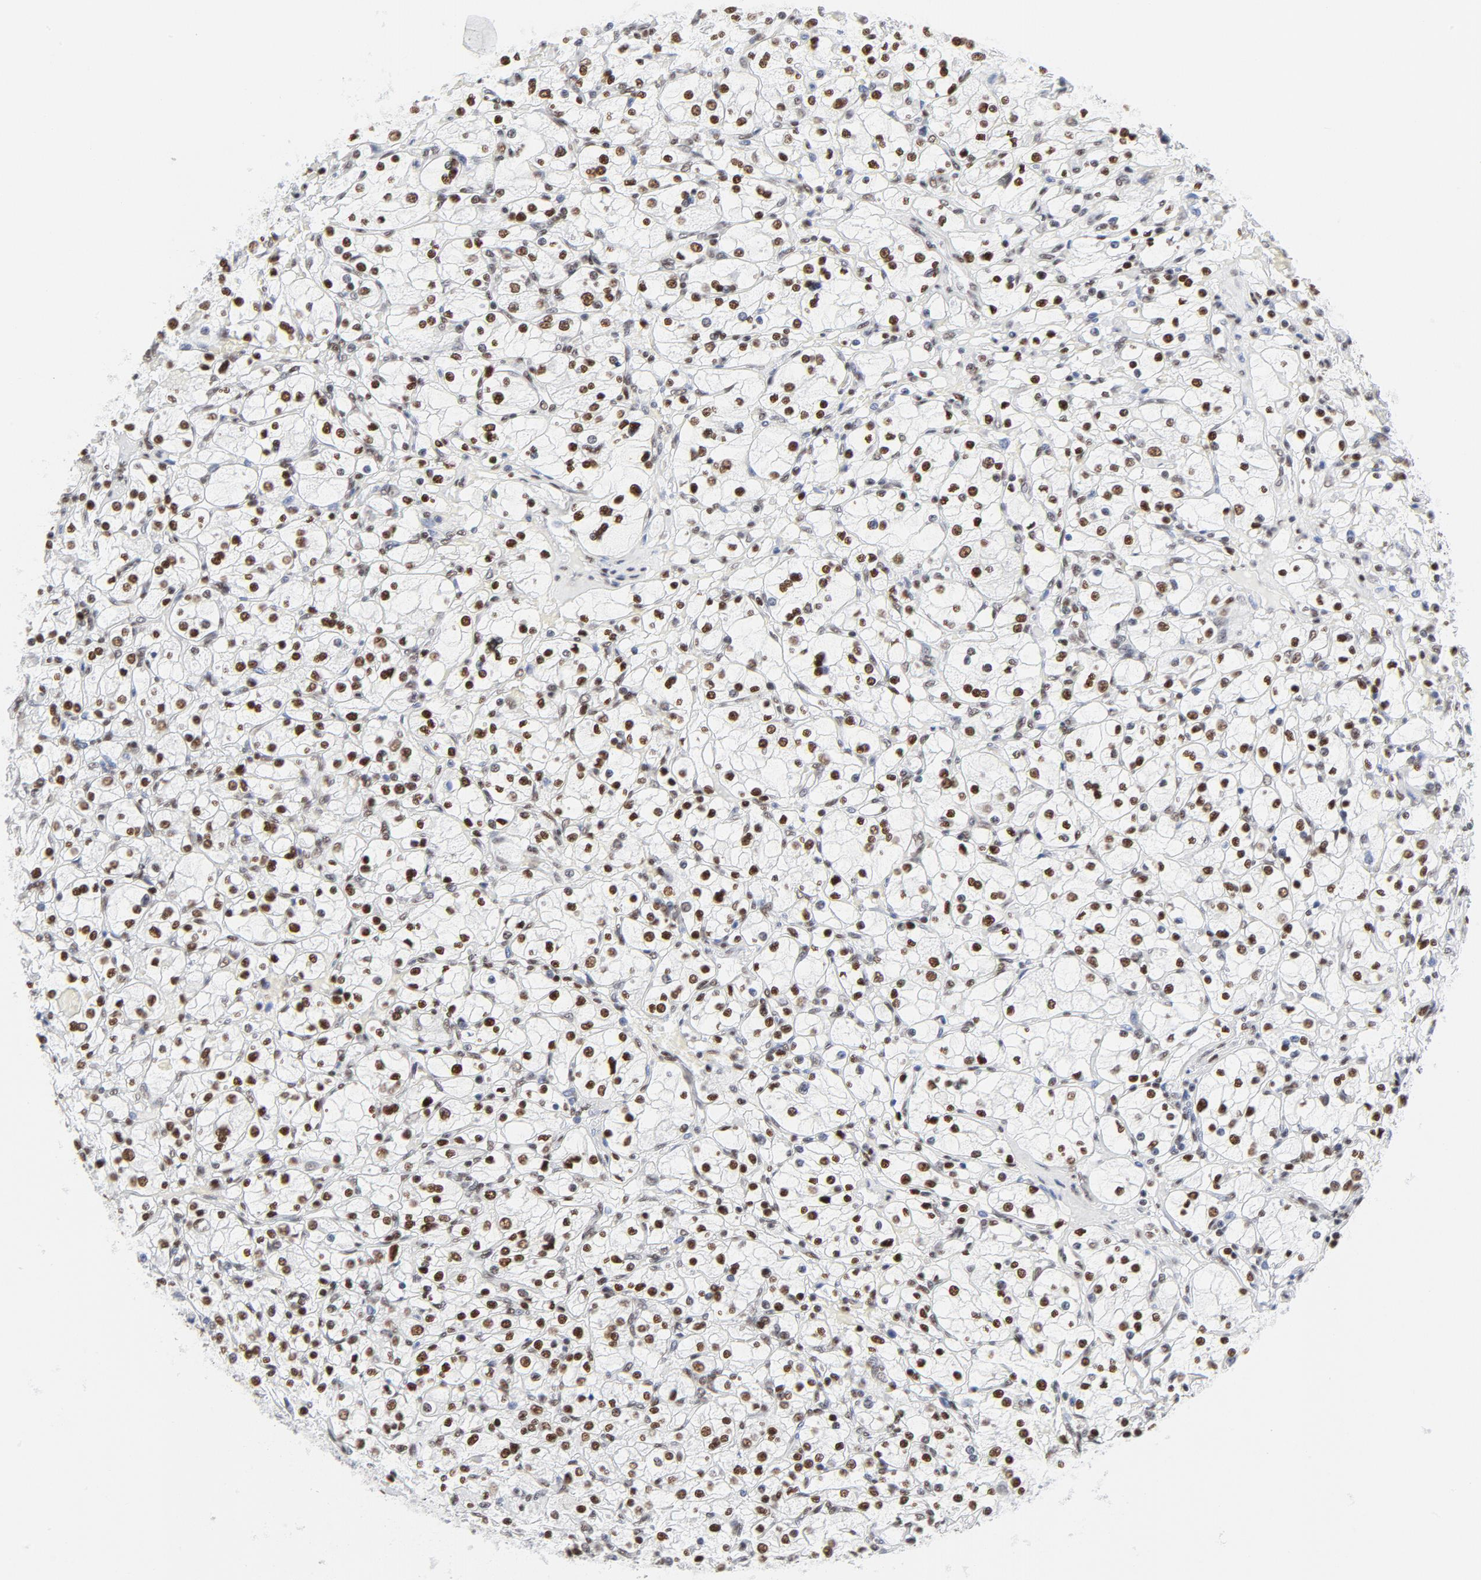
{"staining": {"intensity": "strong", "quantity": ">75%", "location": "nuclear"}, "tissue": "renal cancer", "cell_type": "Tumor cells", "image_type": "cancer", "snomed": [{"axis": "morphology", "description": "Adenocarcinoma, NOS"}, {"axis": "topography", "description": "Kidney"}], "caption": "A brown stain labels strong nuclear positivity of a protein in human renal cancer tumor cells. (Stains: DAB (3,3'-diaminobenzidine) in brown, nuclei in blue, Microscopy: brightfield microscopy at high magnification).", "gene": "ATF2", "patient": {"sex": "female", "age": 83}}